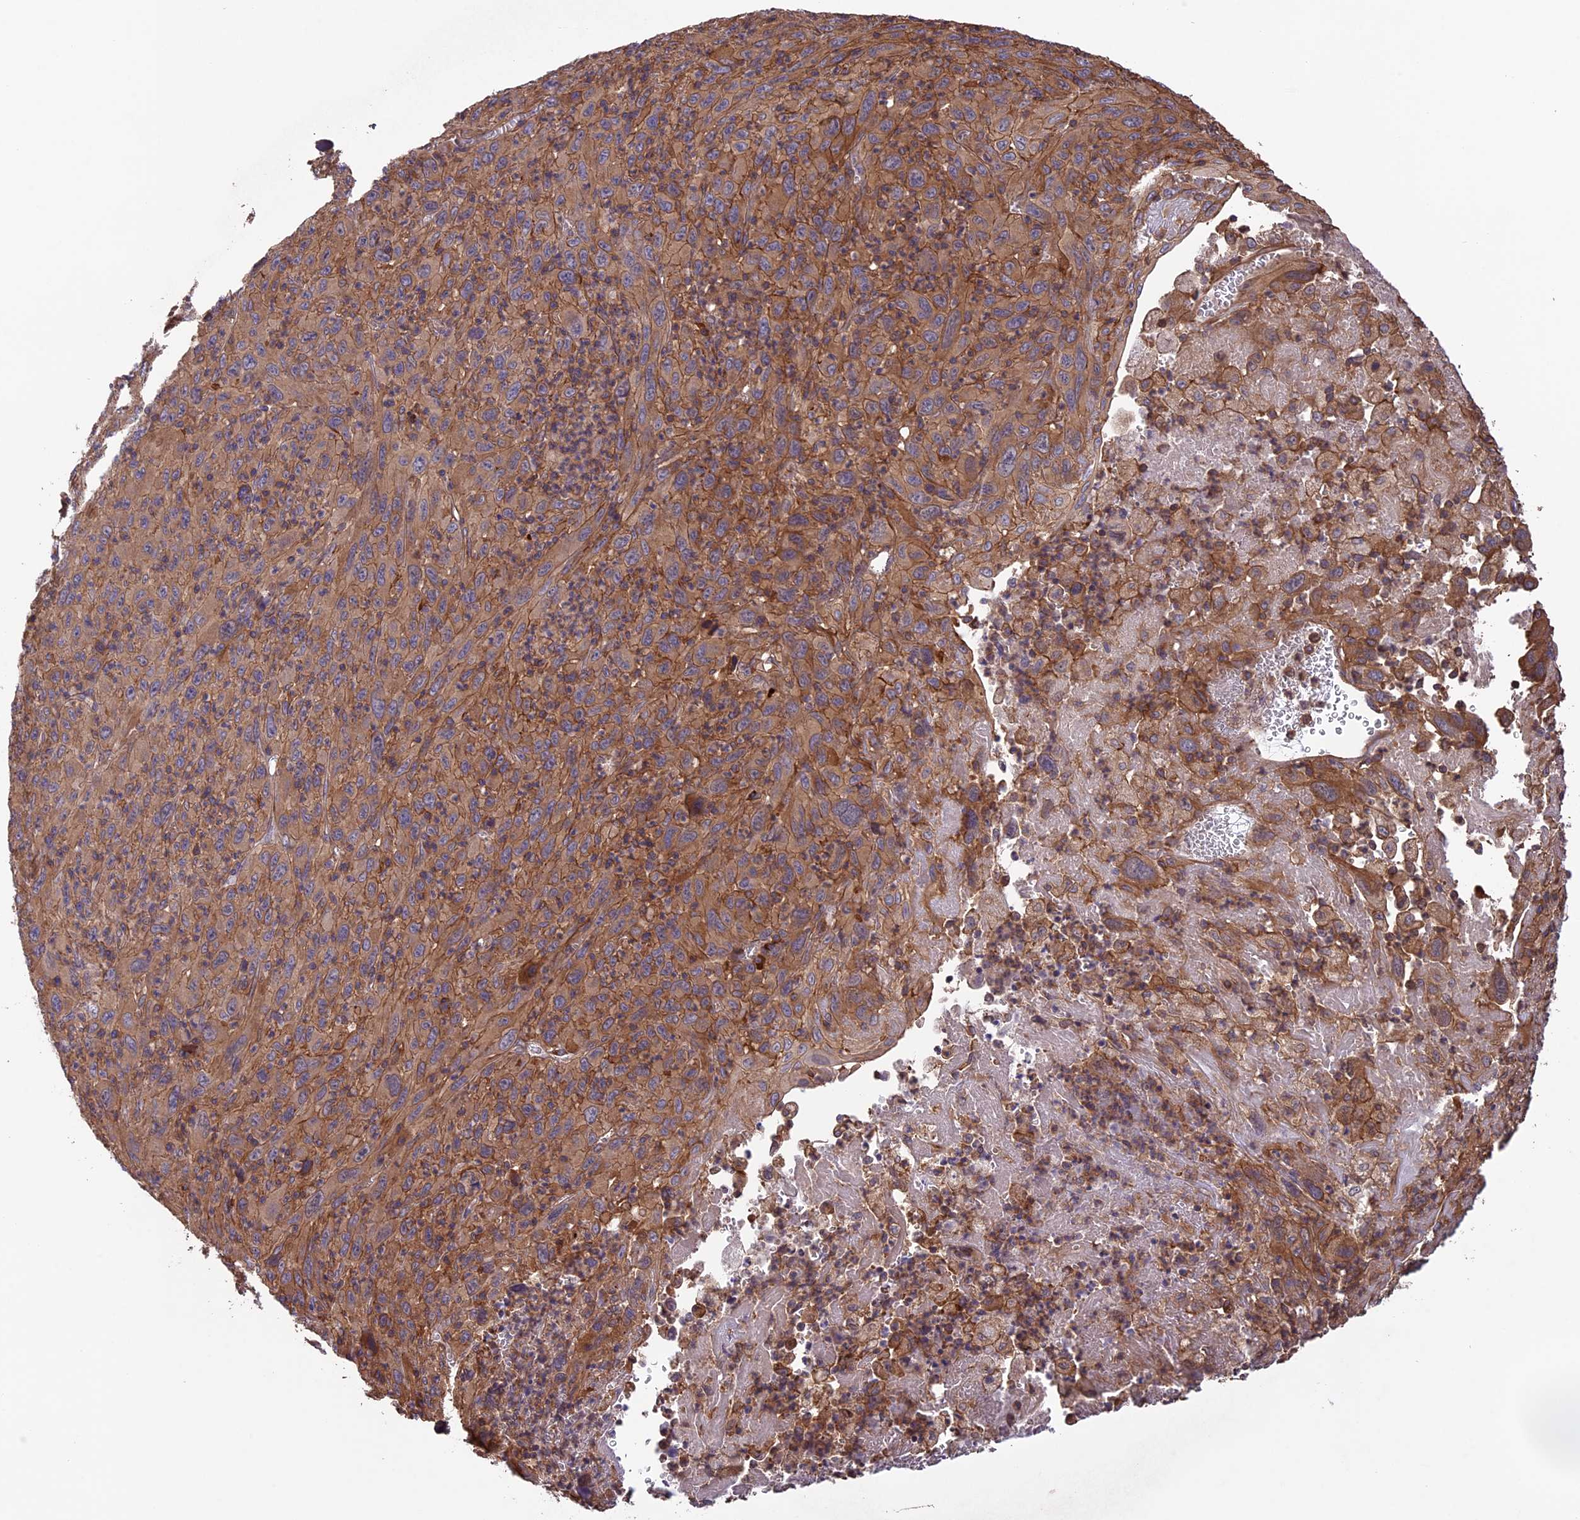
{"staining": {"intensity": "moderate", "quantity": ">75%", "location": "cytoplasmic/membranous"}, "tissue": "melanoma", "cell_type": "Tumor cells", "image_type": "cancer", "snomed": [{"axis": "morphology", "description": "Malignant melanoma, Metastatic site"}, {"axis": "topography", "description": "Skin"}], "caption": "IHC (DAB) staining of melanoma shows moderate cytoplasmic/membranous protein staining in about >75% of tumor cells. (DAB IHC with brightfield microscopy, high magnification).", "gene": "GAS8", "patient": {"sex": "female", "age": 56}}